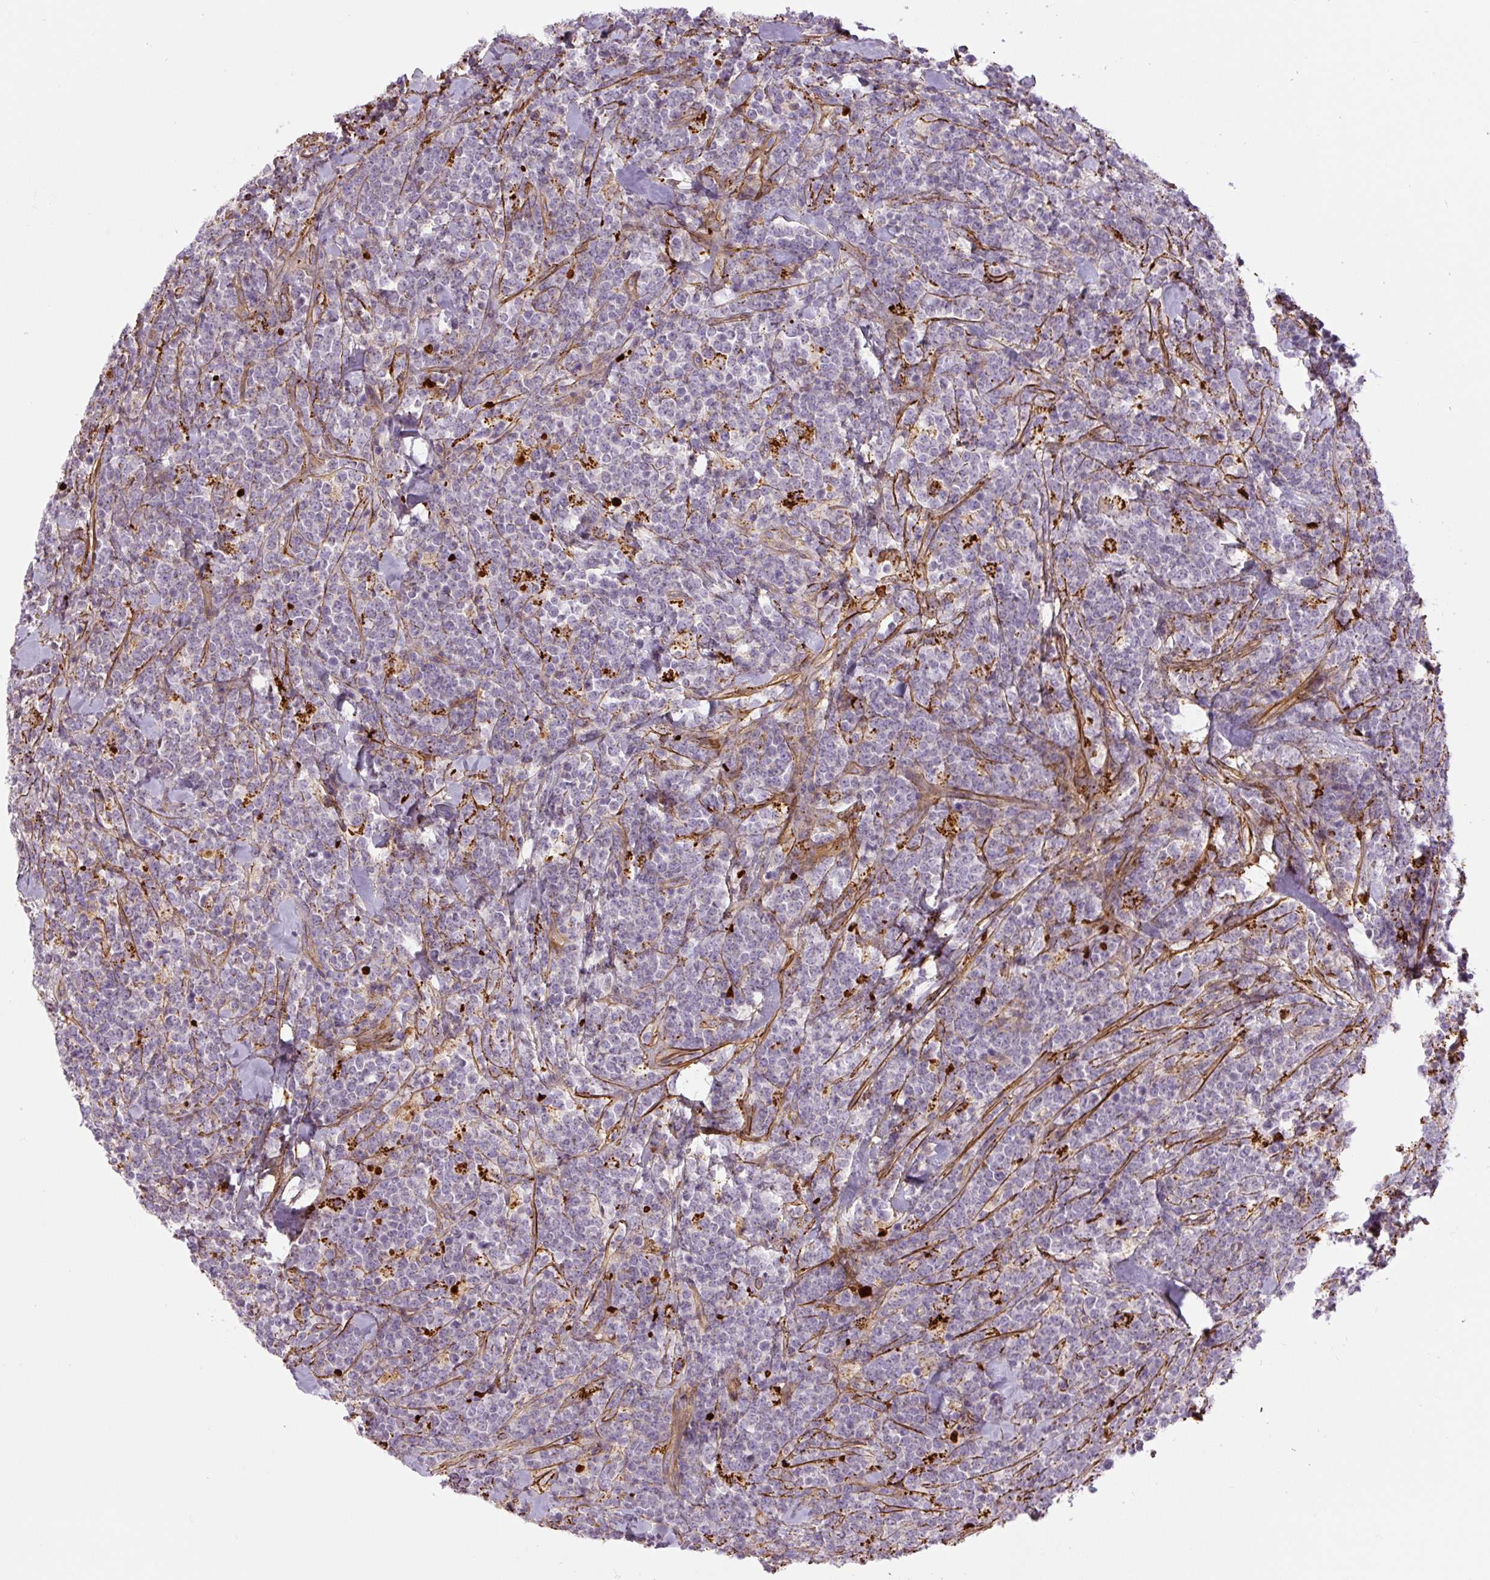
{"staining": {"intensity": "negative", "quantity": "none", "location": "none"}, "tissue": "lymphoma", "cell_type": "Tumor cells", "image_type": "cancer", "snomed": [{"axis": "morphology", "description": "Malignant lymphoma, non-Hodgkin's type, High grade"}, {"axis": "topography", "description": "Small intestine"}, {"axis": "topography", "description": "Colon"}], "caption": "Tumor cells are negative for protein expression in human lymphoma.", "gene": "CCNI2", "patient": {"sex": "male", "age": 8}}